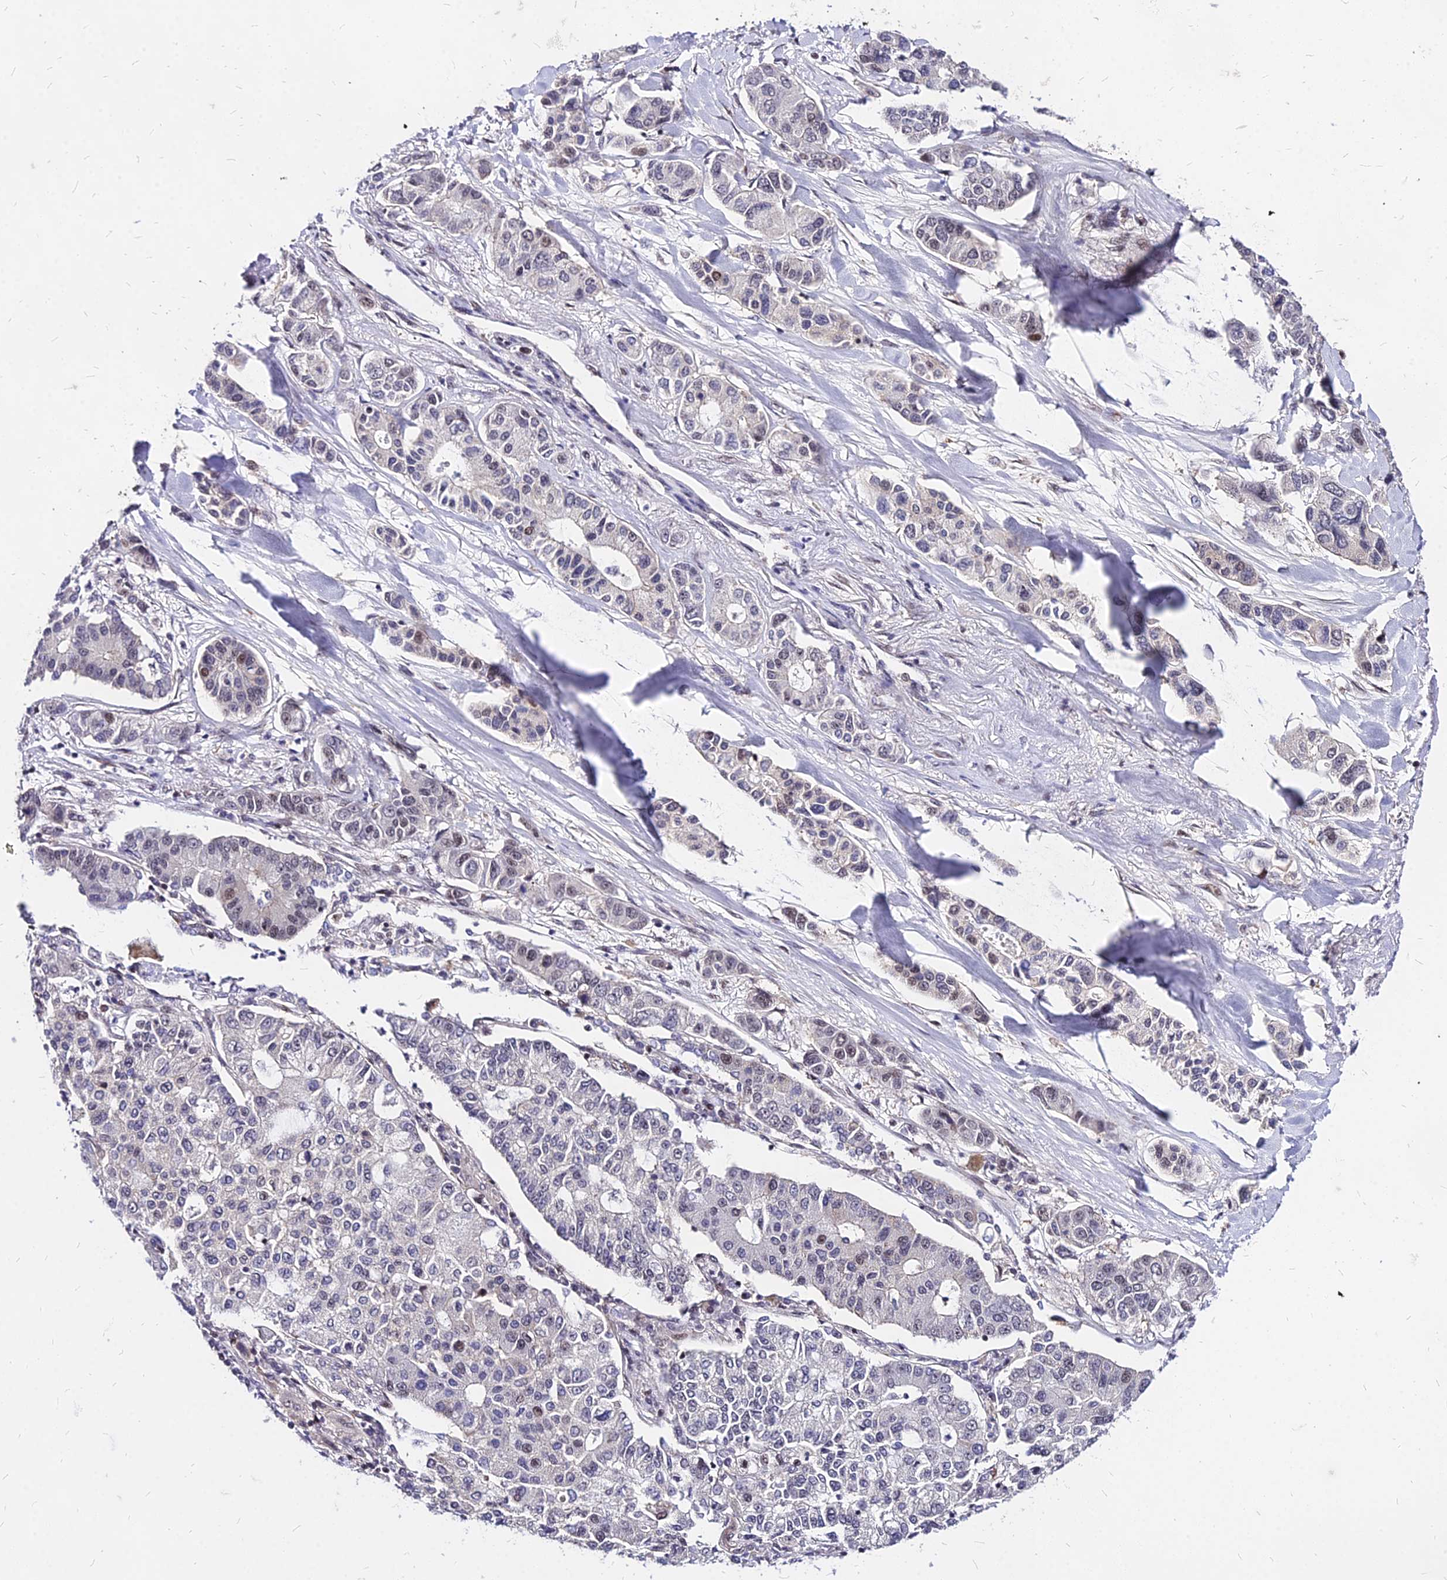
{"staining": {"intensity": "negative", "quantity": "none", "location": "none"}, "tissue": "lung cancer", "cell_type": "Tumor cells", "image_type": "cancer", "snomed": [{"axis": "morphology", "description": "Adenocarcinoma, NOS"}, {"axis": "topography", "description": "Lung"}], "caption": "Immunohistochemistry of lung cancer demonstrates no staining in tumor cells.", "gene": "DDX55", "patient": {"sex": "male", "age": 49}}